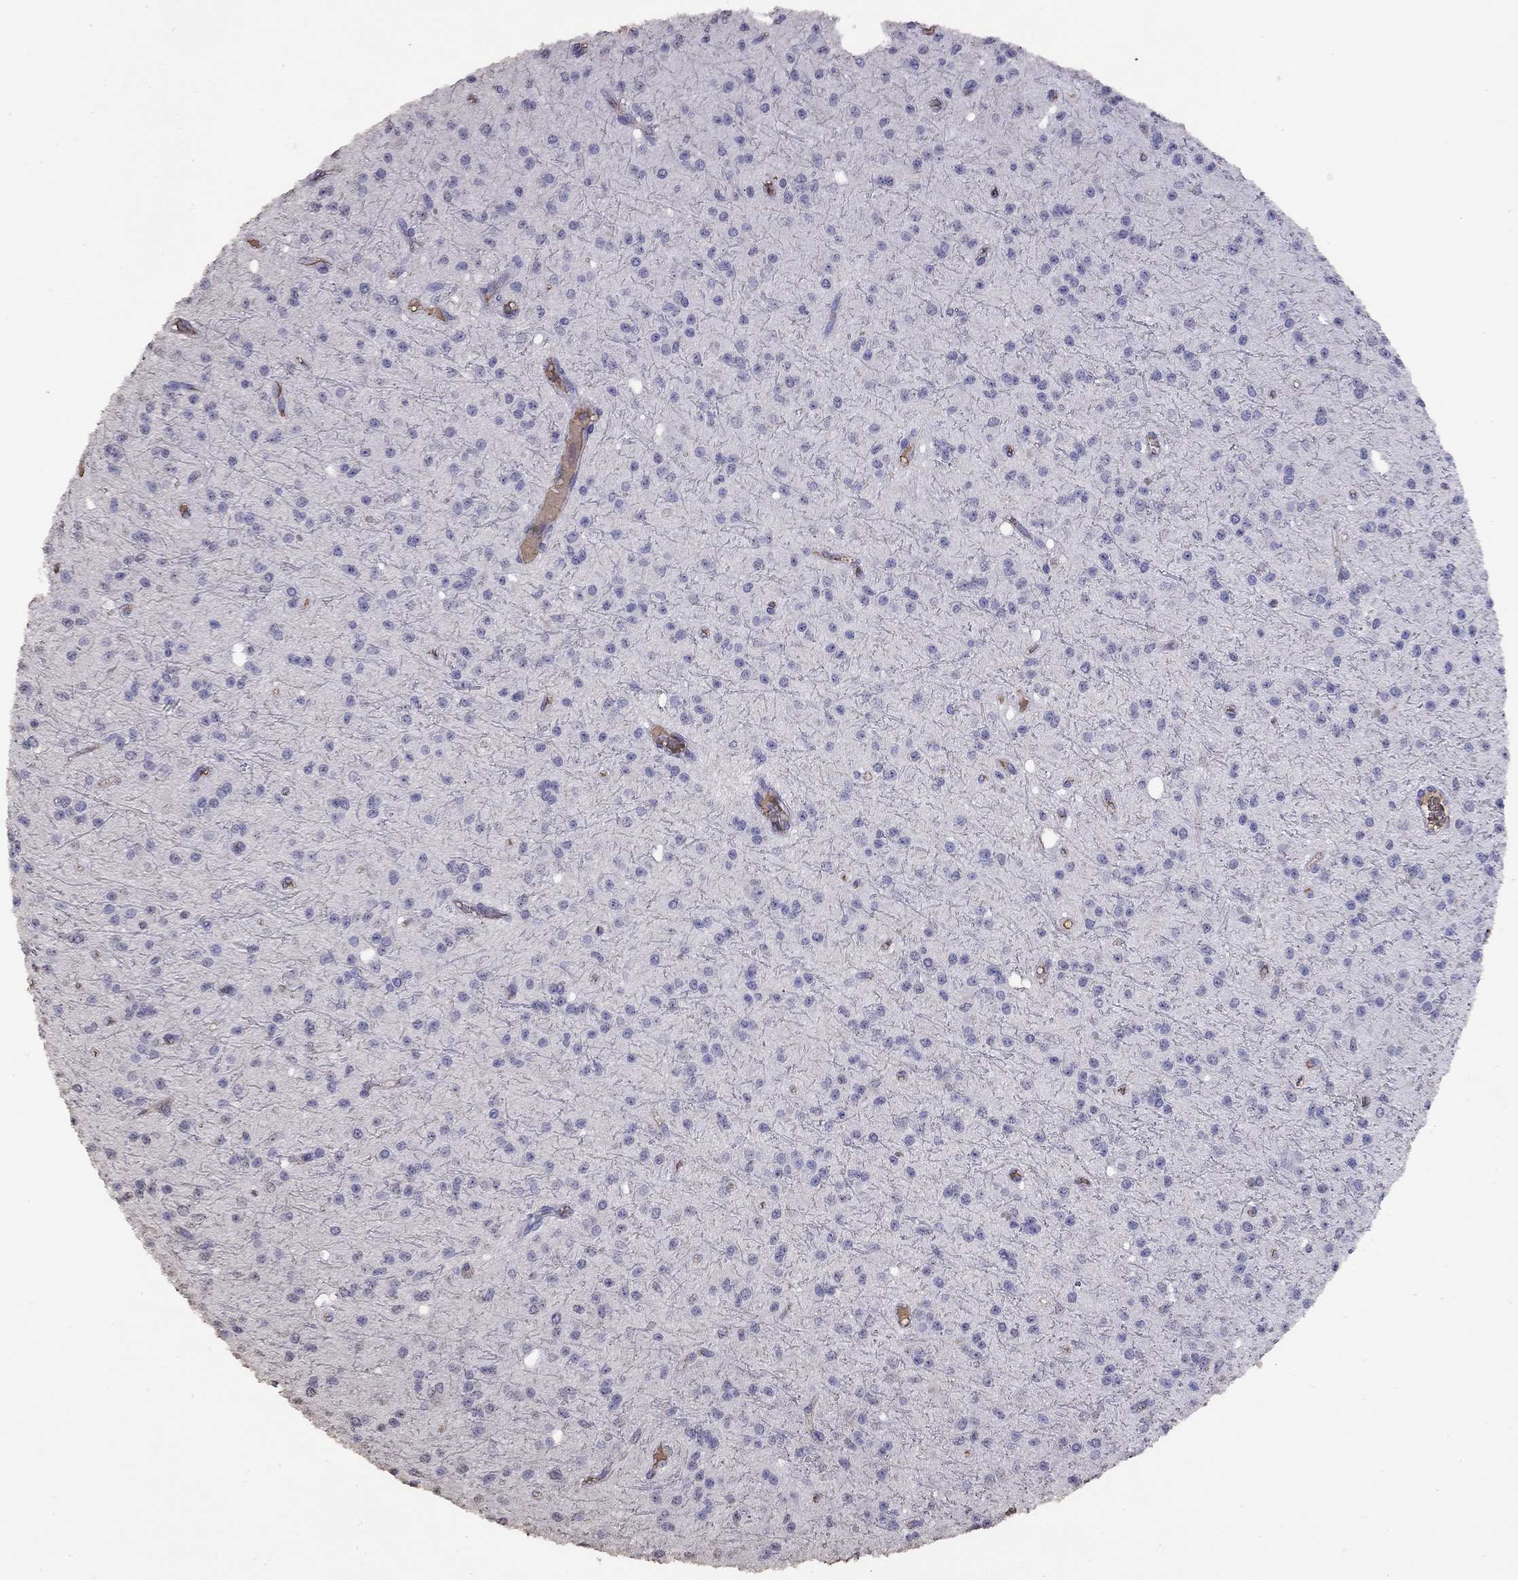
{"staining": {"intensity": "negative", "quantity": "none", "location": "none"}, "tissue": "glioma", "cell_type": "Tumor cells", "image_type": "cancer", "snomed": [{"axis": "morphology", "description": "Glioma, malignant, Low grade"}, {"axis": "topography", "description": "Brain"}], "caption": "Immunohistochemical staining of glioma demonstrates no significant expression in tumor cells.", "gene": "SUN3", "patient": {"sex": "male", "age": 27}}